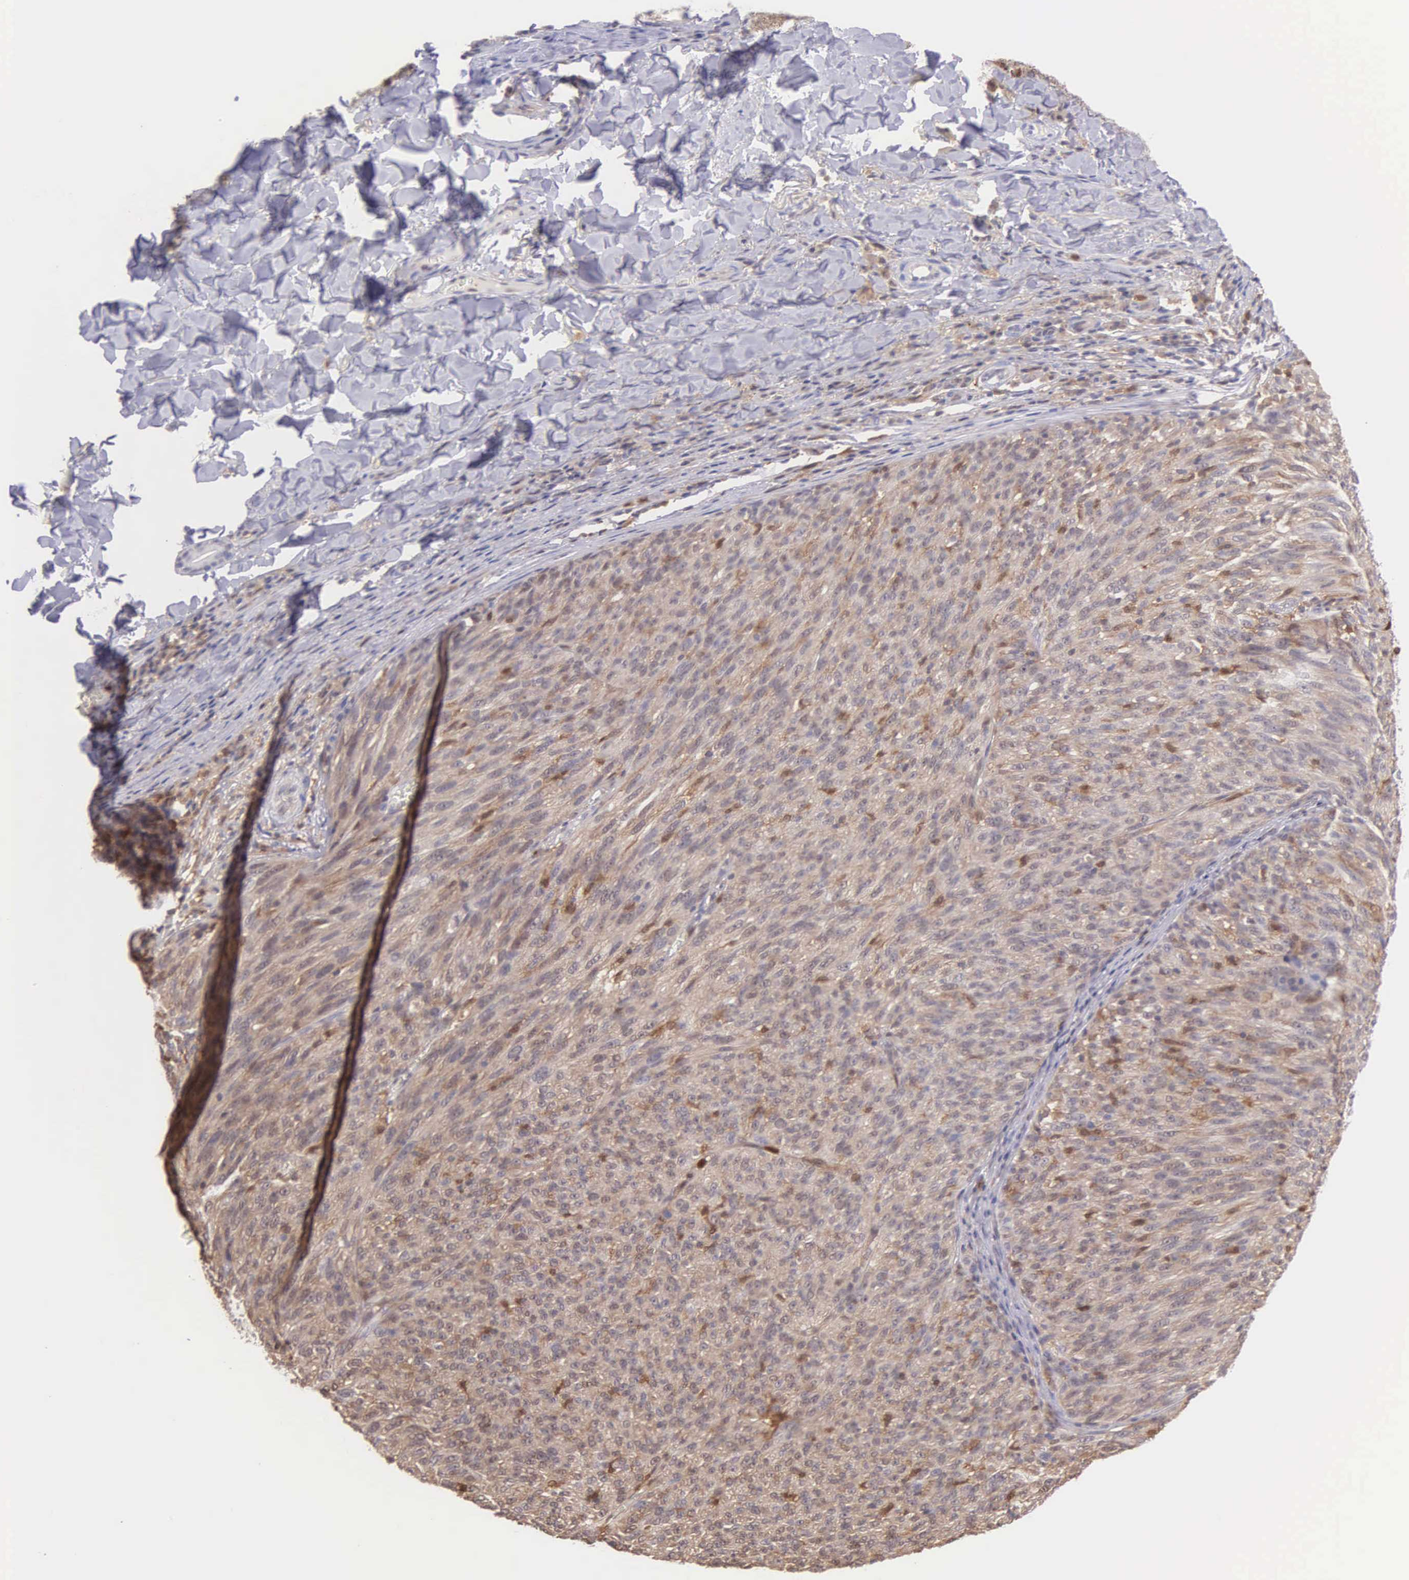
{"staining": {"intensity": "moderate", "quantity": ">75%", "location": "cytoplasmic/membranous"}, "tissue": "melanoma", "cell_type": "Tumor cells", "image_type": "cancer", "snomed": [{"axis": "morphology", "description": "Malignant melanoma, NOS"}, {"axis": "topography", "description": "Skin"}], "caption": "Protein staining of melanoma tissue exhibits moderate cytoplasmic/membranous staining in approximately >75% of tumor cells. Ihc stains the protein in brown and the nuclei are stained blue.", "gene": "BID", "patient": {"sex": "male", "age": 76}}